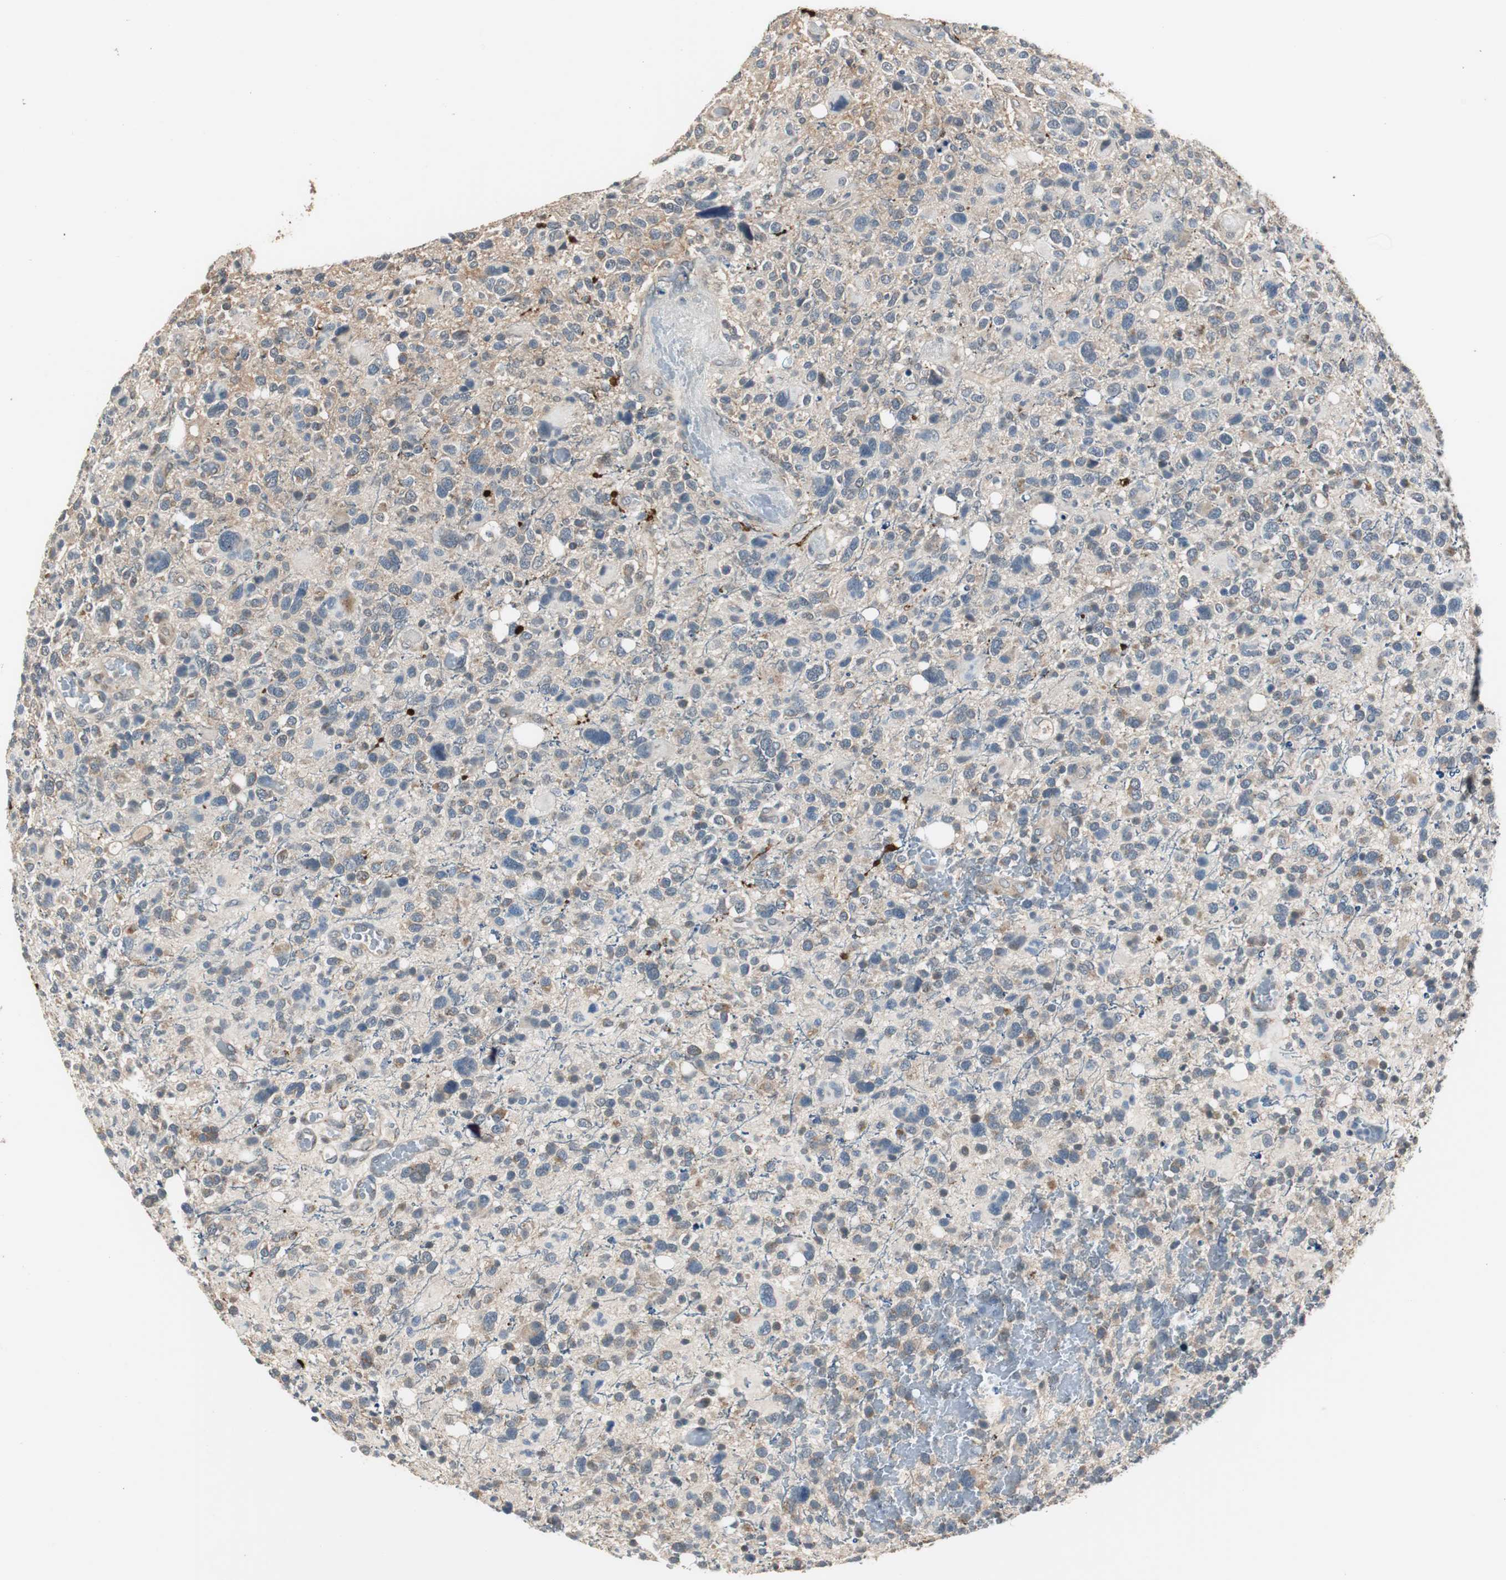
{"staining": {"intensity": "moderate", "quantity": "<25%", "location": "cytoplasmic/membranous"}, "tissue": "glioma", "cell_type": "Tumor cells", "image_type": "cancer", "snomed": [{"axis": "morphology", "description": "Glioma, malignant, High grade"}, {"axis": "topography", "description": "Brain"}], "caption": "Immunohistochemical staining of glioma displays low levels of moderate cytoplasmic/membranous protein expression in approximately <25% of tumor cells.", "gene": "PTPRN2", "patient": {"sex": "male", "age": 48}}